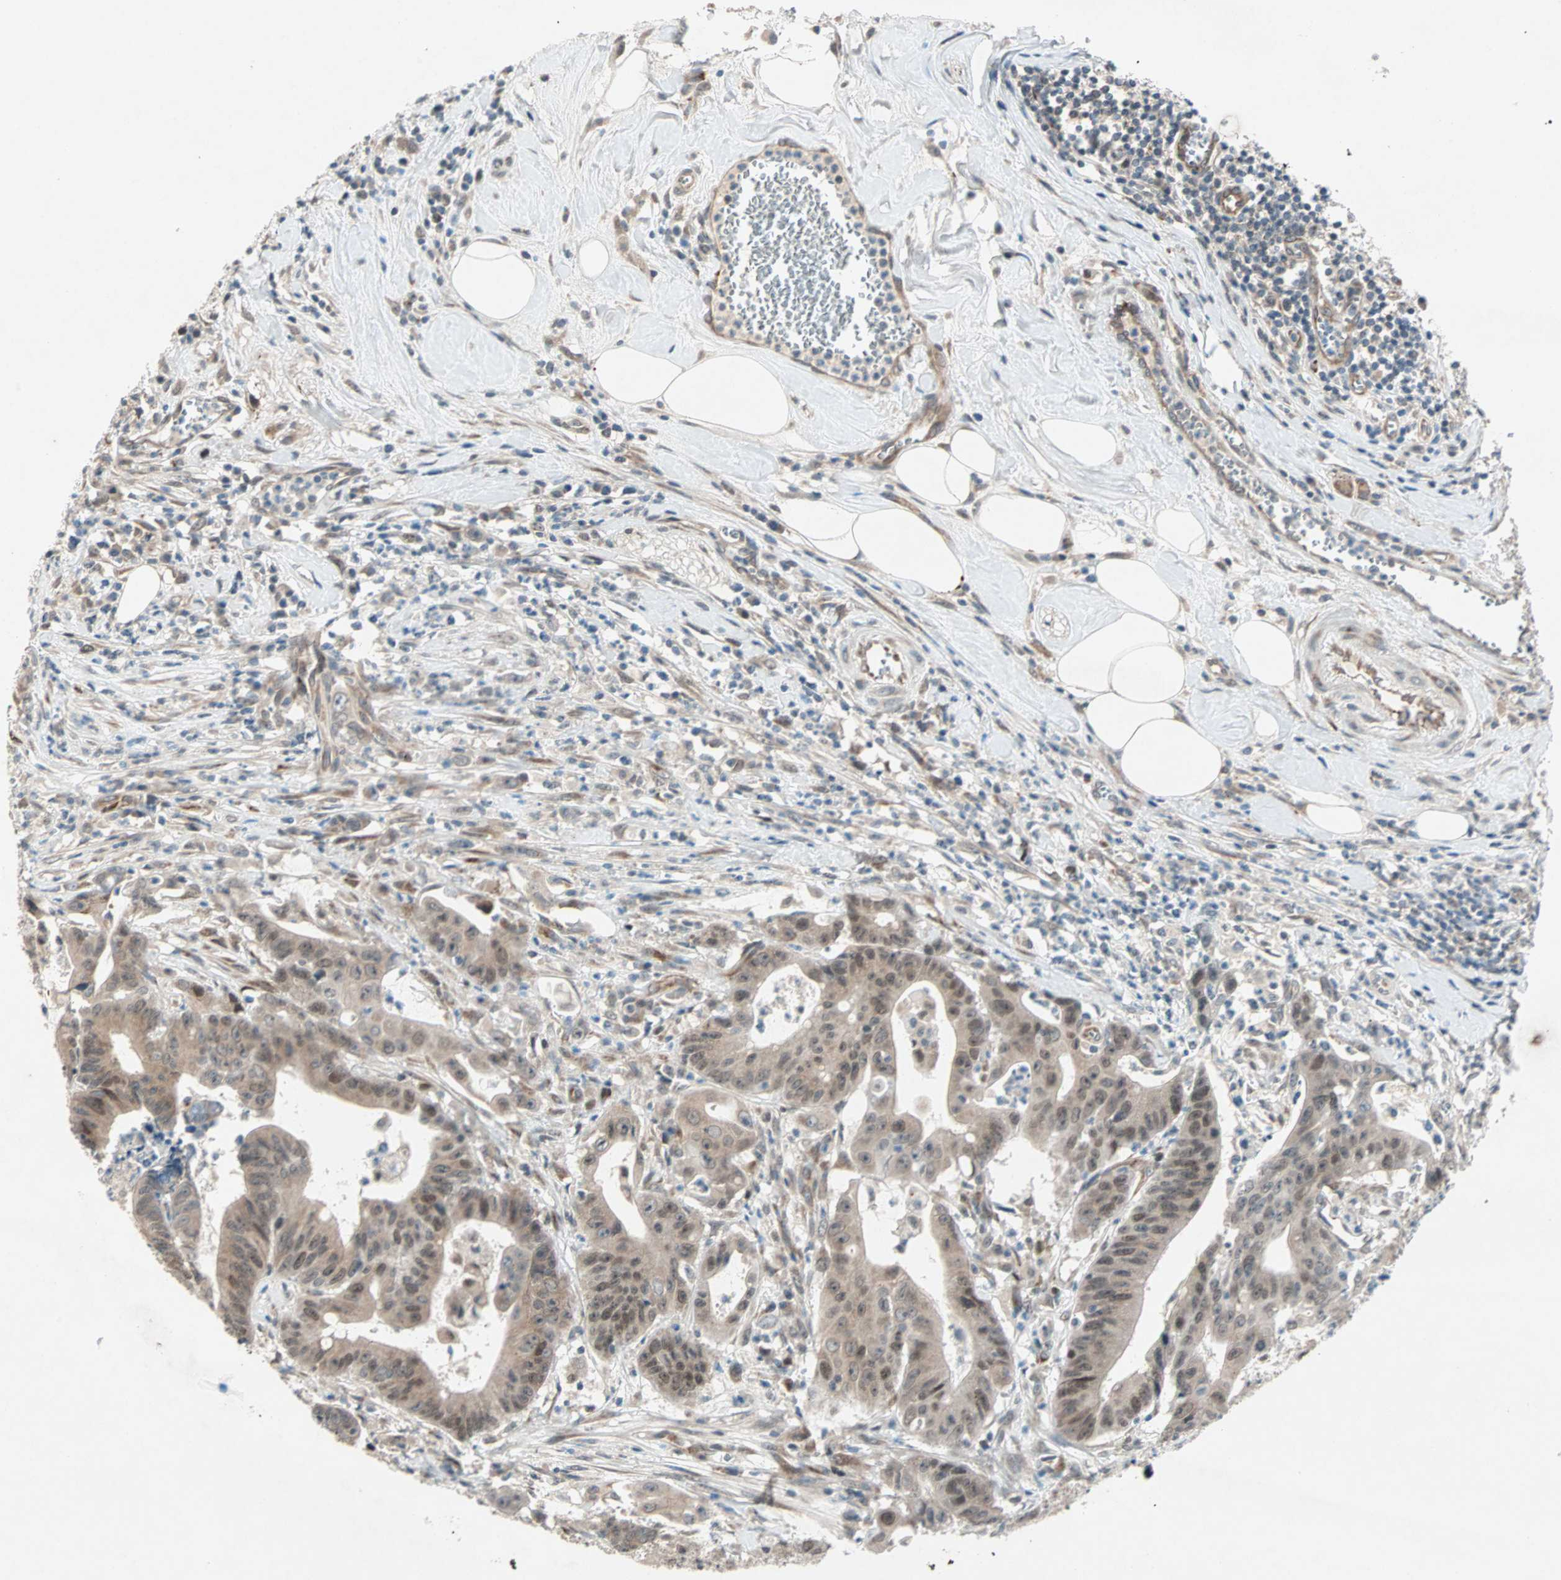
{"staining": {"intensity": "weak", "quantity": ">75%", "location": "cytoplasmic/membranous,nuclear"}, "tissue": "colorectal cancer", "cell_type": "Tumor cells", "image_type": "cancer", "snomed": [{"axis": "morphology", "description": "Adenocarcinoma, NOS"}, {"axis": "topography", "description": "Colon"}], "caption": "The photomicrograph exhibits a brown stain indicating the presence of a protein in the cytoplasmic/membranous and nuclear of tumor cells in adenocarcinoma (colorectal). (DAB = brown stain, brightfield microscopy at high magnification).", "gene": "ZNF37A", "patient": {"sex": "male", "age": 45}}